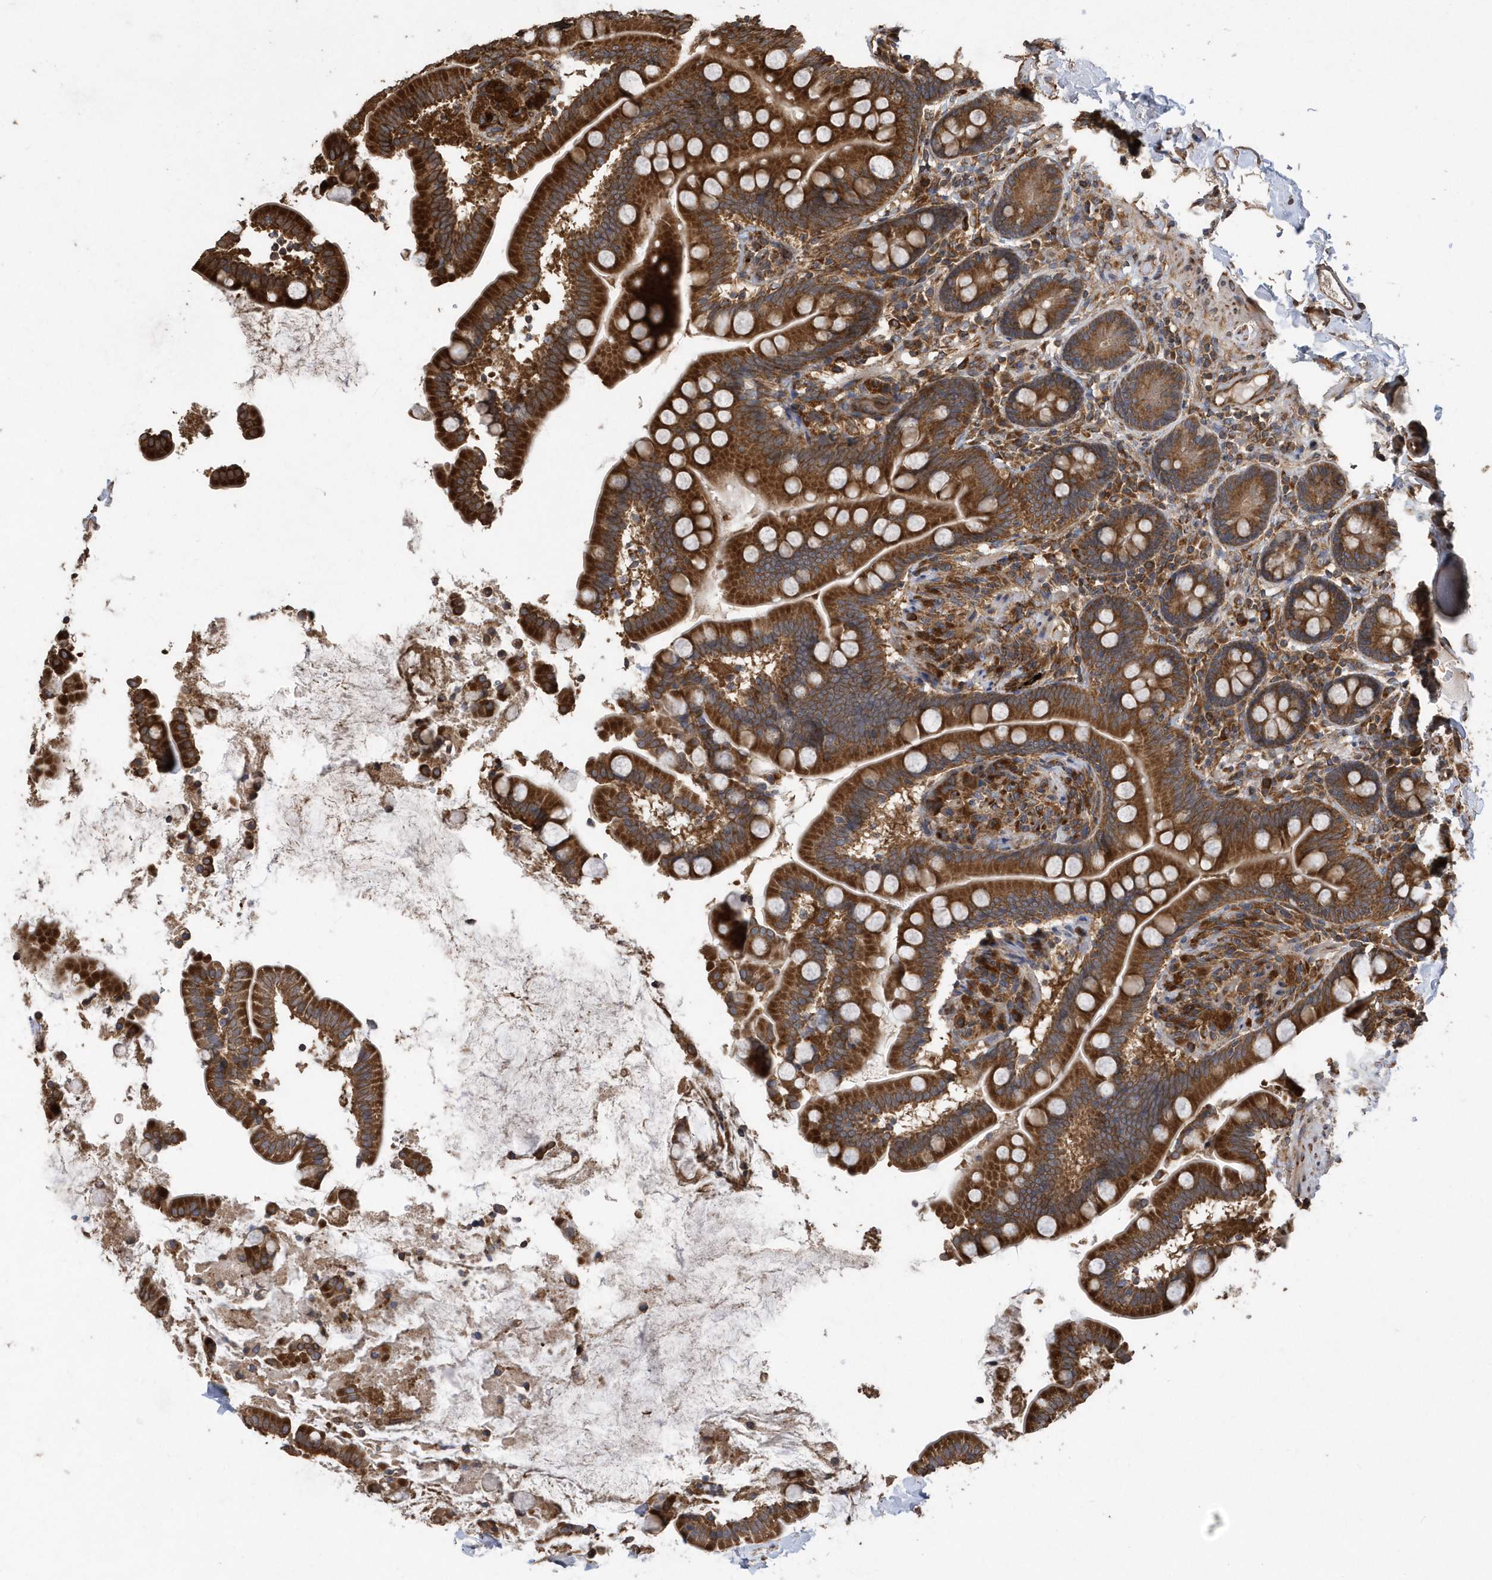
{"staining": {"intensity": "strong", "quantity": ">75%", "location": "cytoplasmic/membranous"}, "tissue": "small intestine", "cell_type": "Glandular cells", "image_type": "normal", "snomed": [{"axis": "morphology", "description": "Normal tissue, NOS"}, {"axis": "topography", "description": "Small intestine"}], "caption": "A high amount of strong cytoplasmic/membranous positivity is identified in approximately >75% of glandular cells in normal small intestine. (DAB (3,3'-diaminobenzidine) IHC with brightfield microscopy, high magnification).", "gene": "WASHC5", "patient": {"sex": "female", "age": 64}}